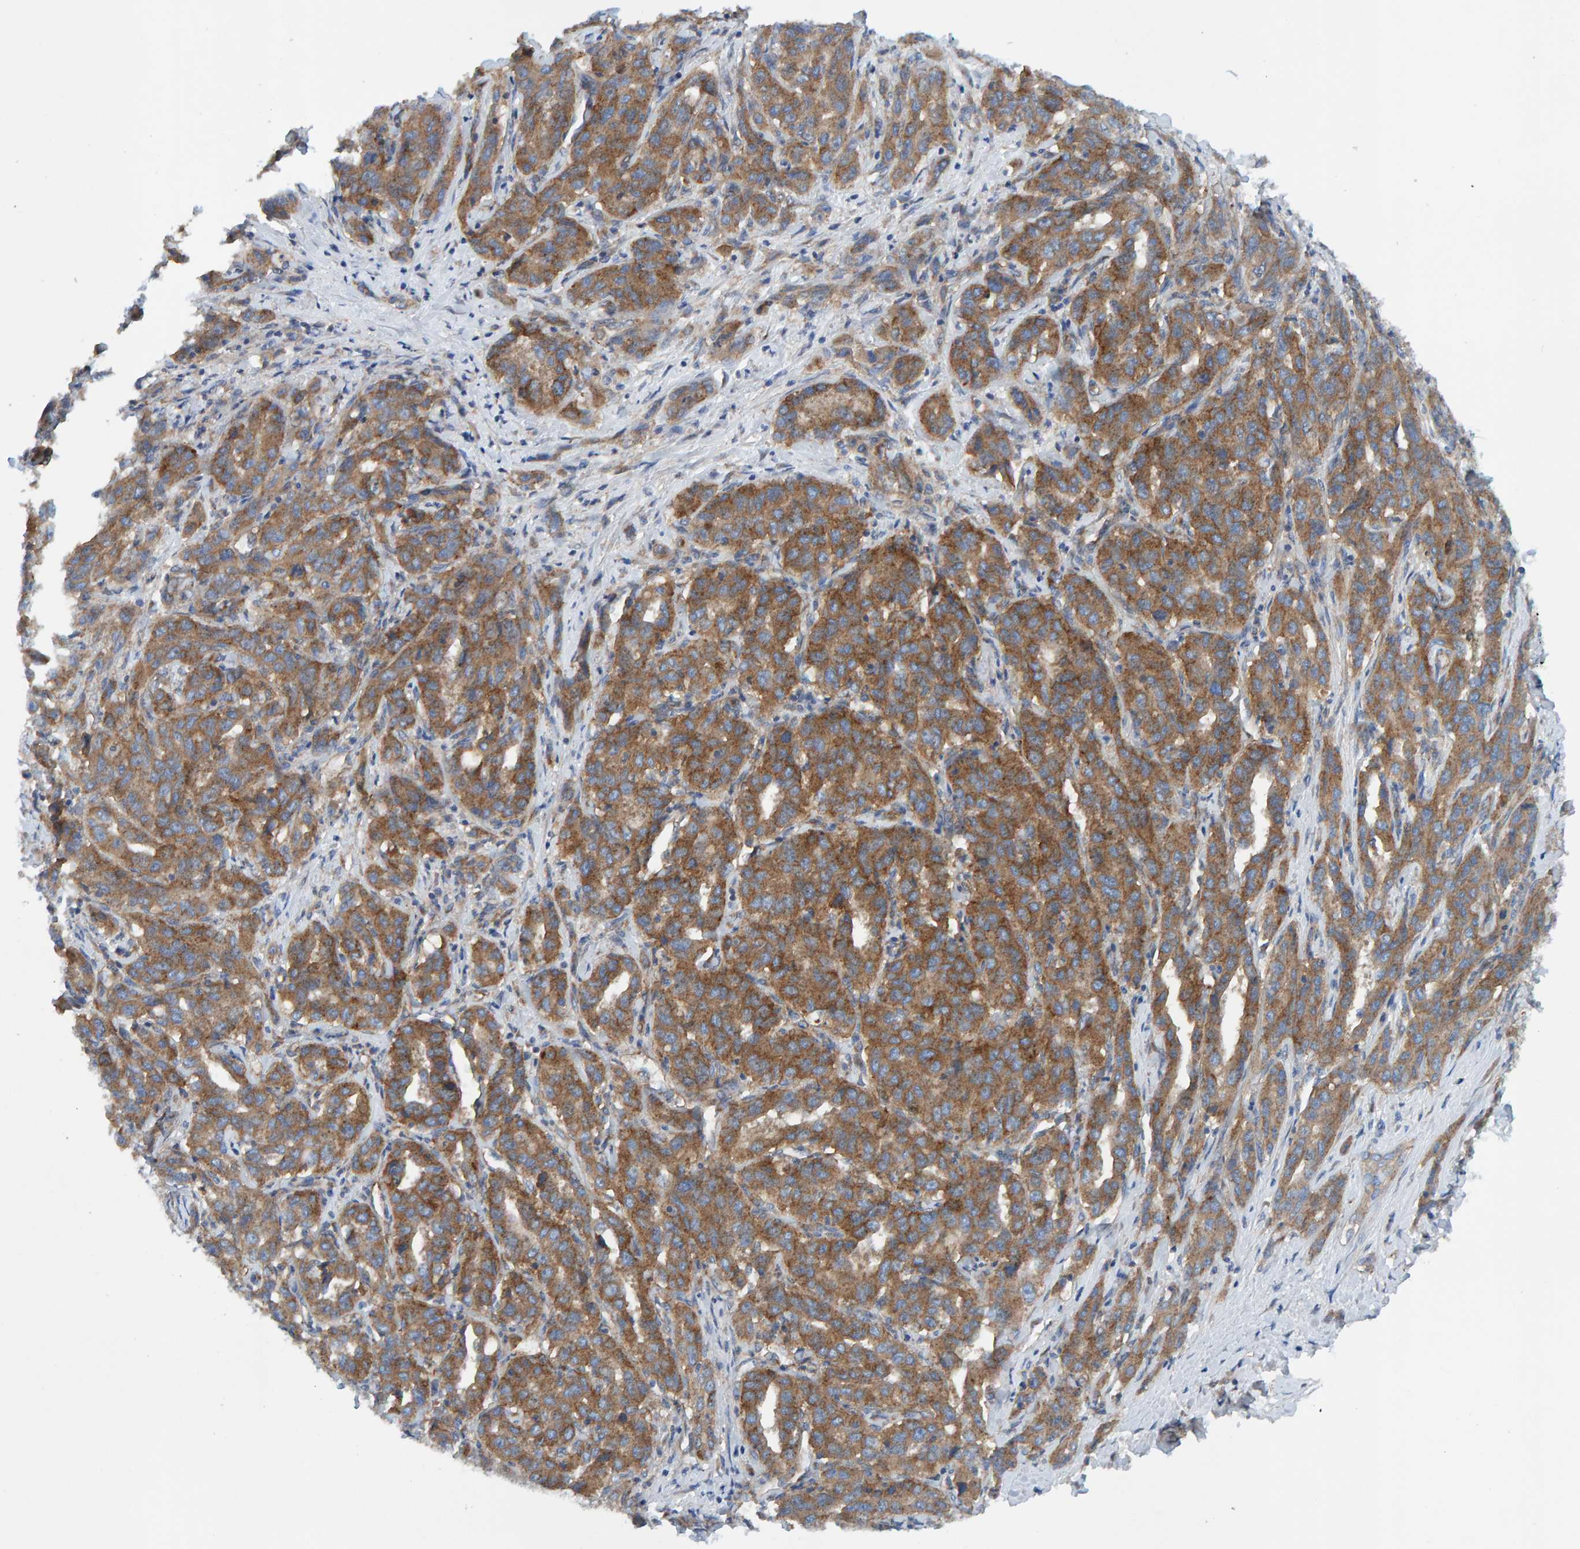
{"staining": {"intensity": "moderate", "quantity": ">75%", "location": "cytoplasmic/membranous"}, "tissue": "liver cancer", "cell_type": "Tumor cells", "image_type": "cancer", "snomed": [{"axis": "morphology", "description": "Cholangiocarcinoma"}, {"axis": "topography", "description": "Liver"}], "caption": "This is an image of immunohistochemistry staining of liver cholangiocarcinoma, which shows moderate positivity in the cytoplasmic/membranous of tumor cells.", "gene": "MKLN1", "patient": {"sex": "male", "age": 59}}